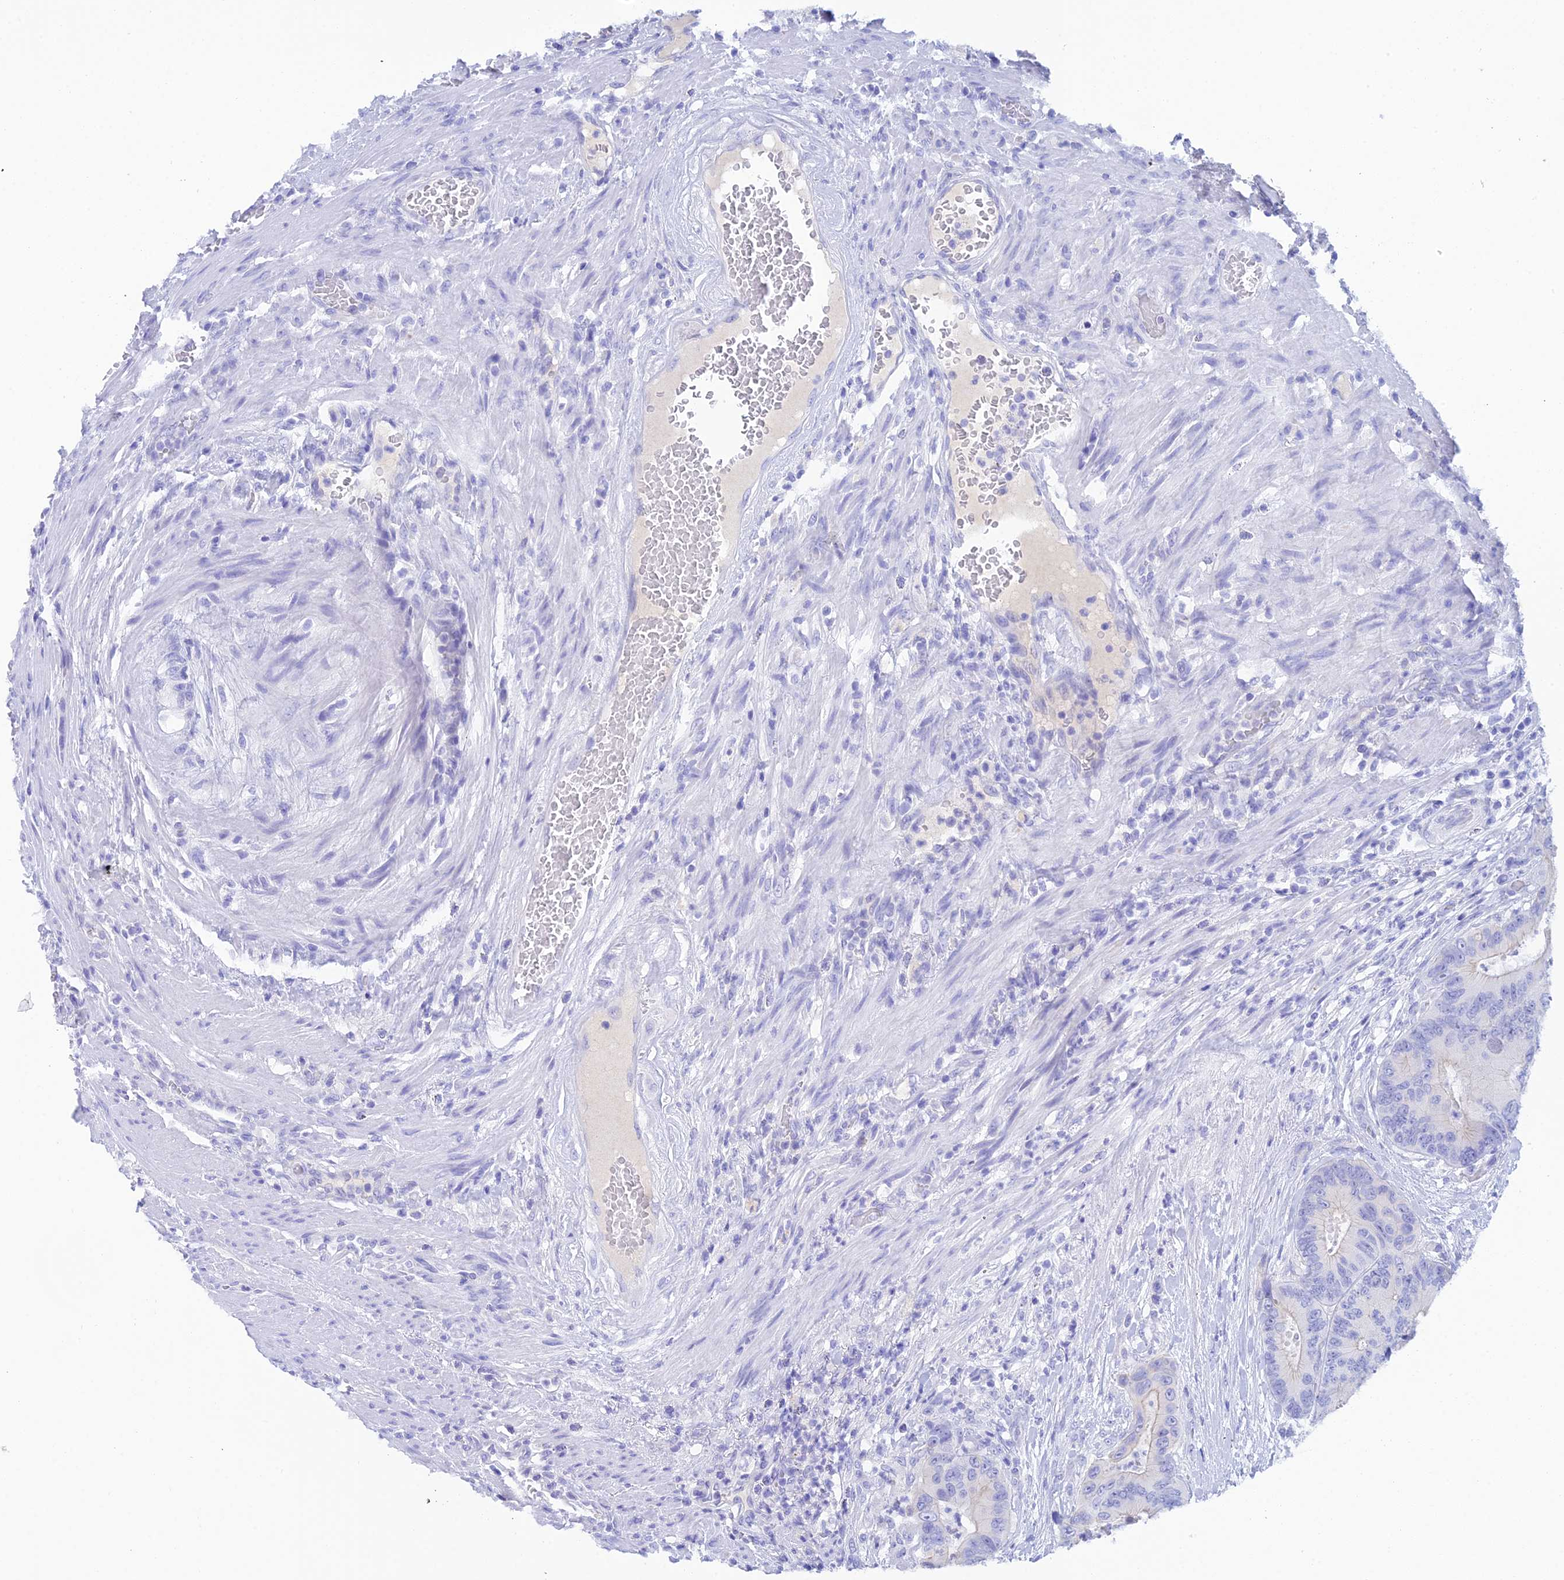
{"staining": {"intensity": "negative", "quantity": "none", "location": "none"}, "tissue": "colorectal cancer", "cell_type": "Tumor cells", "image_type": "cancer", "snomed": [{"axis": "morphology", "description": "Adenocarcinoma, NOS"}, {"axis": "topography", "description": "Colon"}], "caption": "IHC photomicrograph of human colorectal cancer (adenocarcinoma) stained for a protein (brown), which demonstrates no positivity in tumor cells.", "gene": "REG1A", "patient": {"sex": "male", "age": 84}}